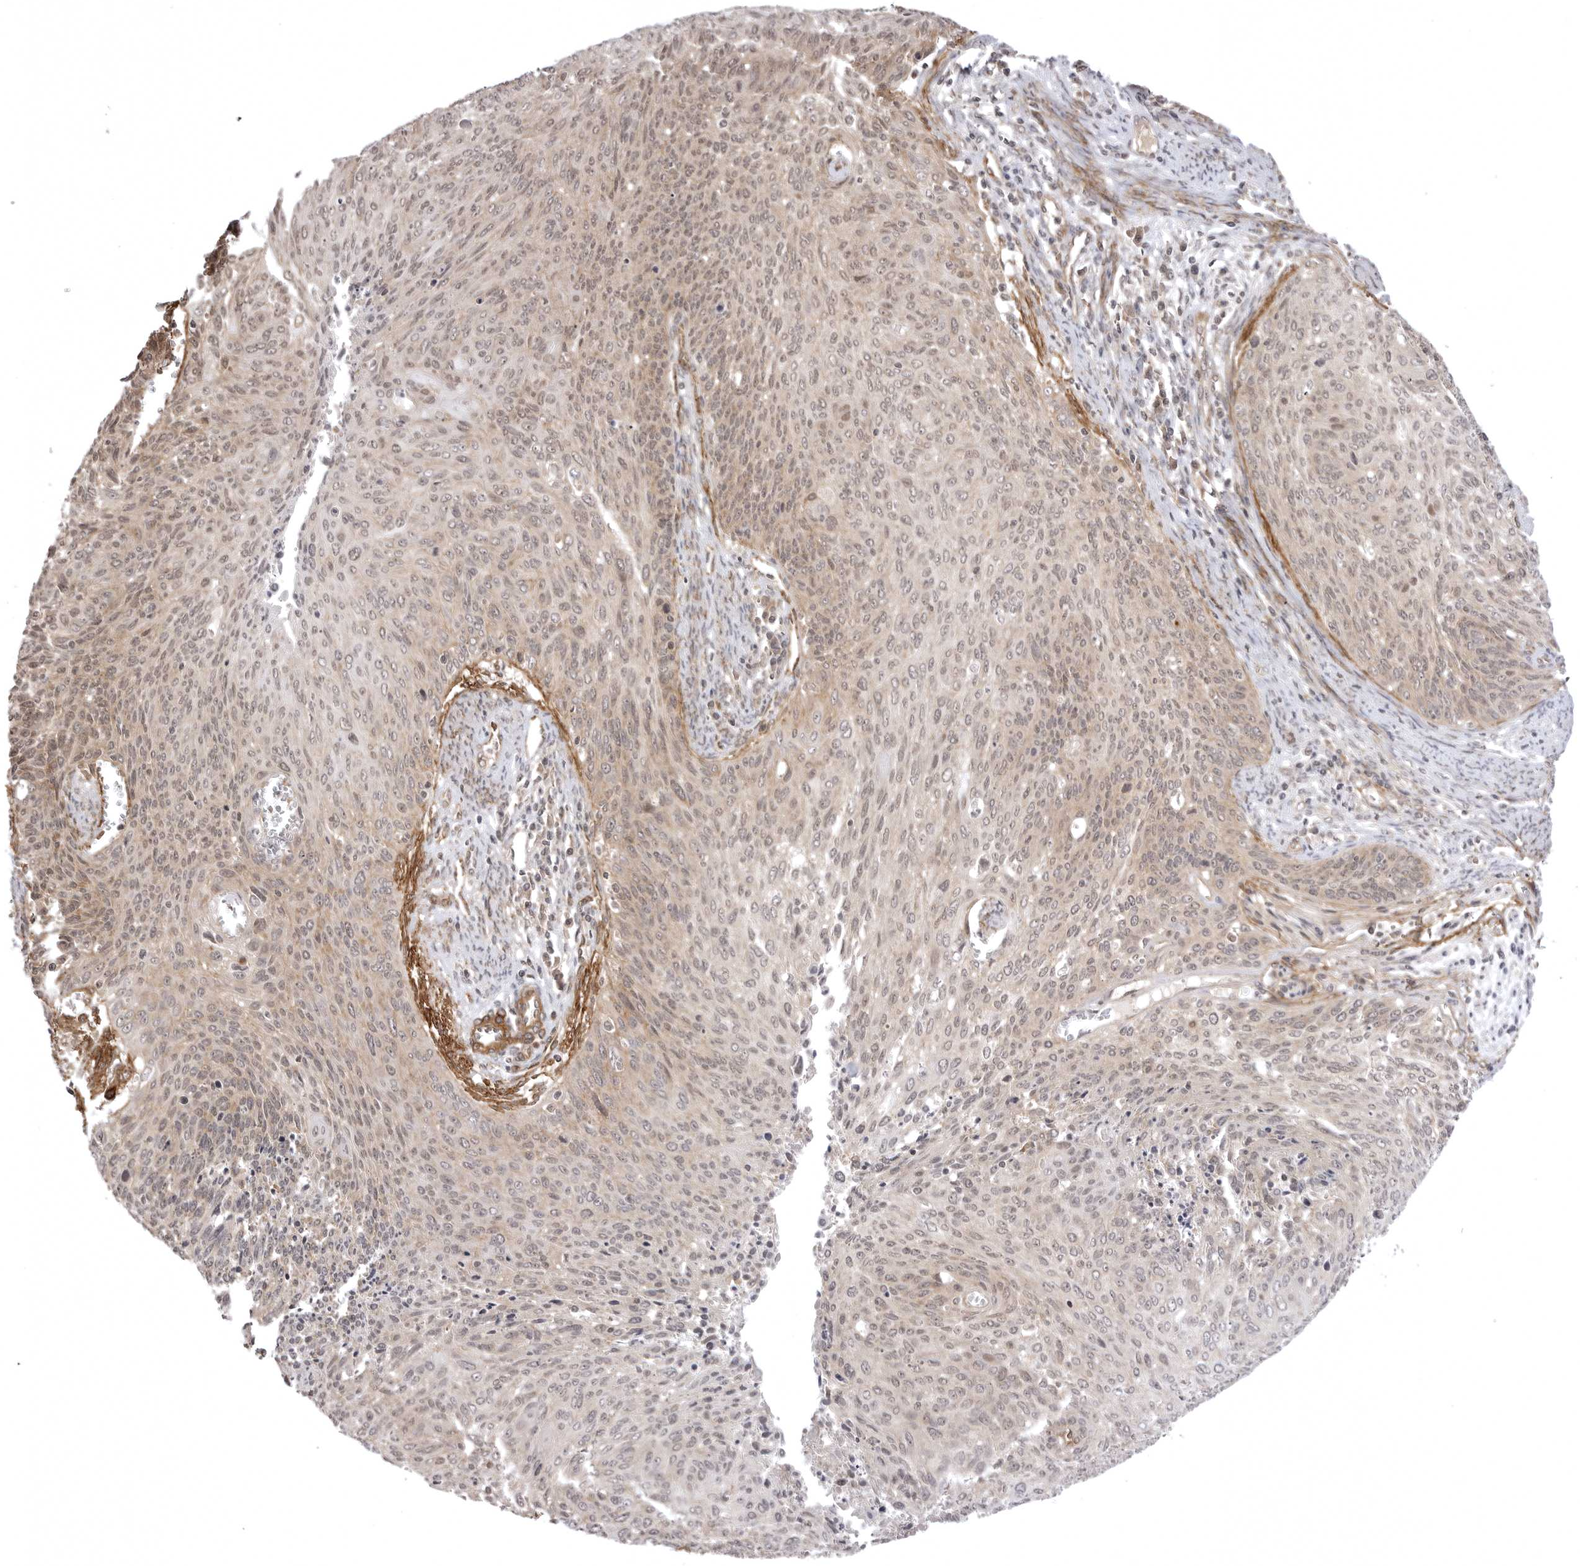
{"staining": {"intensity": "weak", "quantity": "<25%", "location": "cytoplasmic/membranous,nuclear"}, "tissue": "cervical cancer", "cell_type": "Tumor cells", "image_type": "cancer", "snomed": [{"axis": "morphology", "description": "Squamous cell carcinoma, NOS"}, {"axis": "topography", "description": "Cervix"}], "caption": "This is an immunohistochemistry photomicrograph of squamous cell carcinoma (cervical). There is no positivity in tumor cells.", "gene": "SORBS1", "patient": {"sex": "female", "age": 55}}